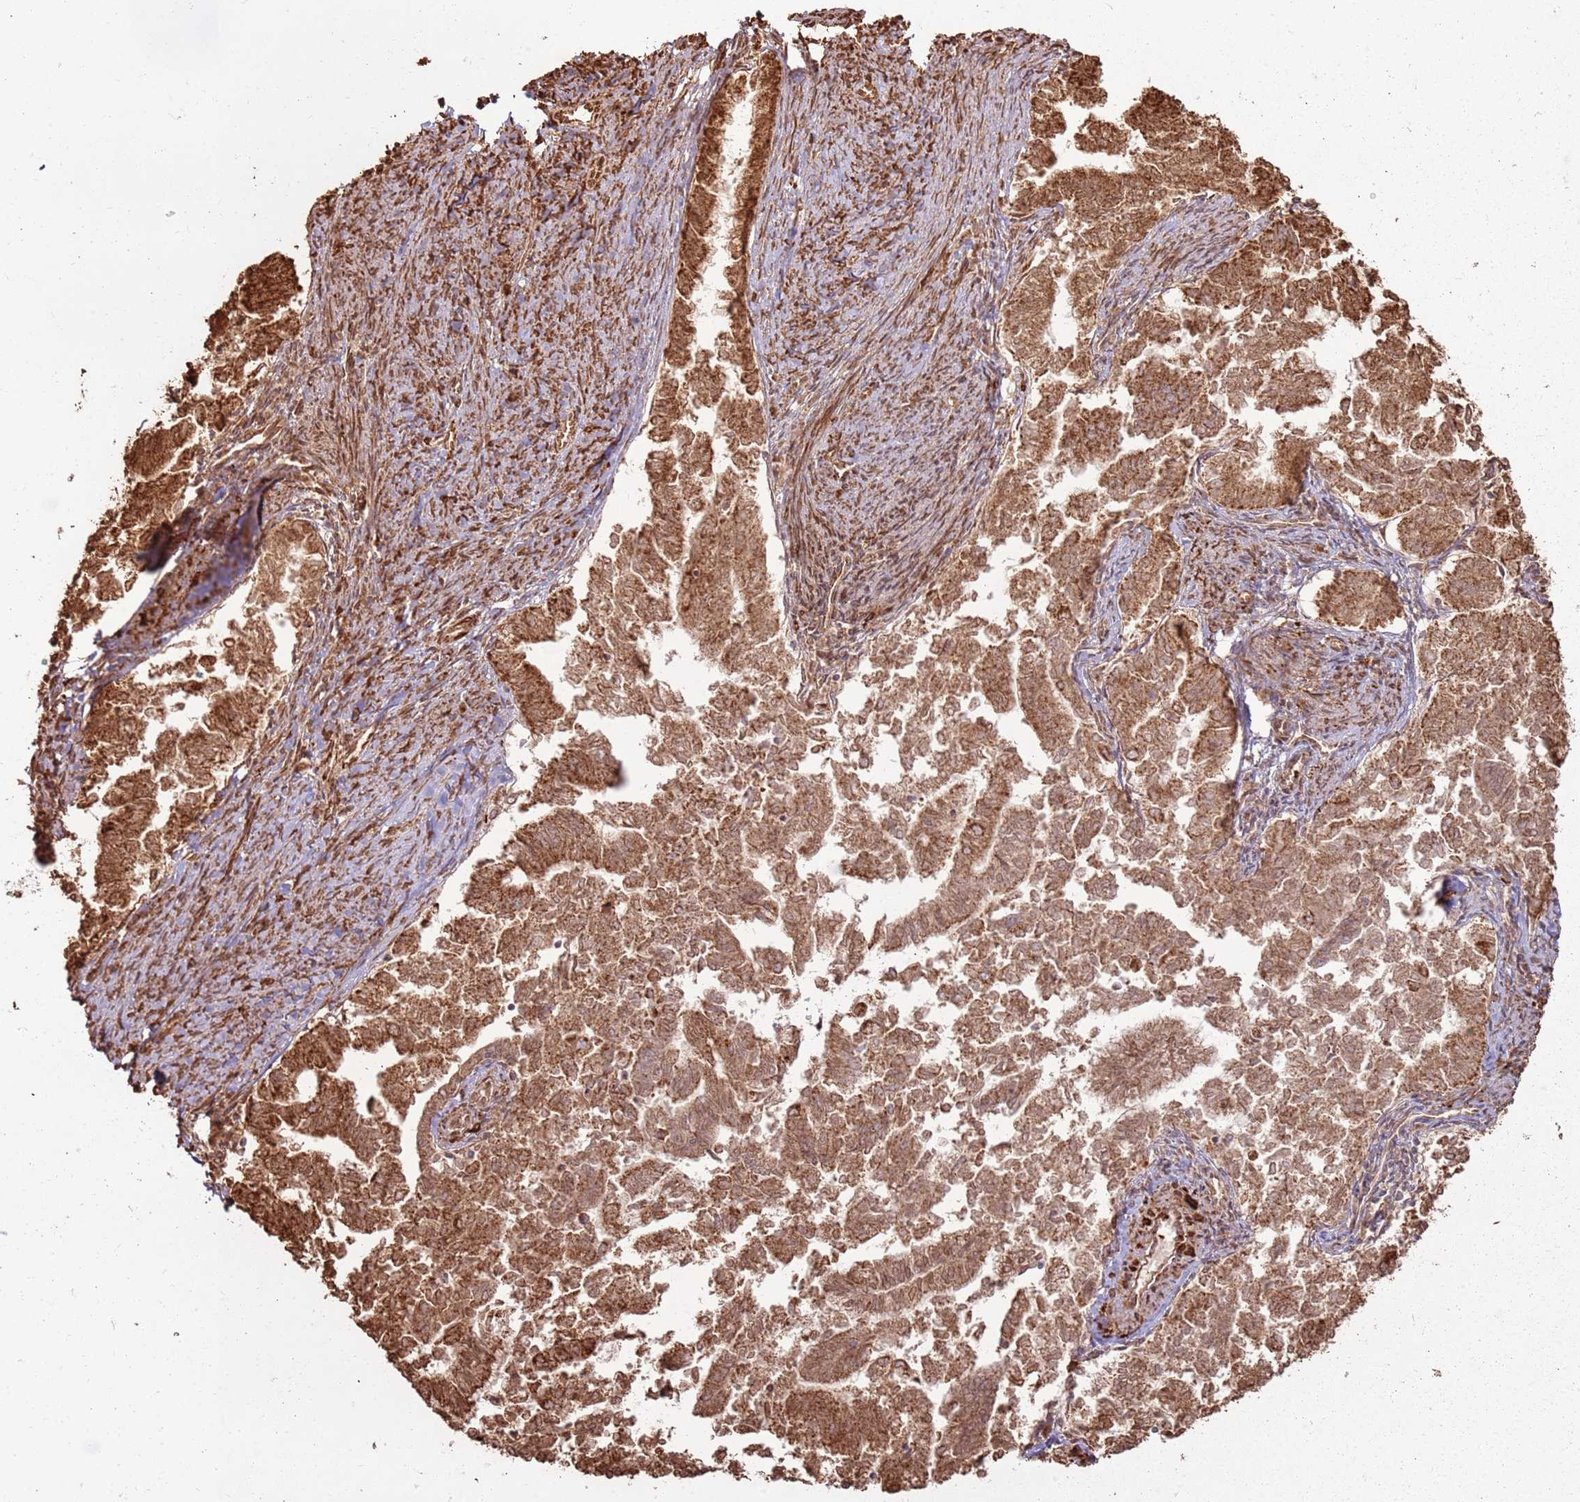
{"staining": {"intensity": "strong", "quantity": ">75%", "location": "cytoplasmic/membranous"}, "tissue": "endometrial cancer", "cell_type": "Tumor cells", "image_type": "cancer", "snomed": [{"axis": "morphology", "description": "Adenocarcinoma, NOS"}, {"axis": "topography", "description": "Endometrium"}], "caption": "DAB (3,3'-diaminobenzidine) immunohistochemical staining of adenocarcinoma (endometrial) displays strong cytoplasmic/membranous protein expression in about >75% of tumor cells.", "gene": "DDX59", "patient": {"sex": "female", "age": 79}}